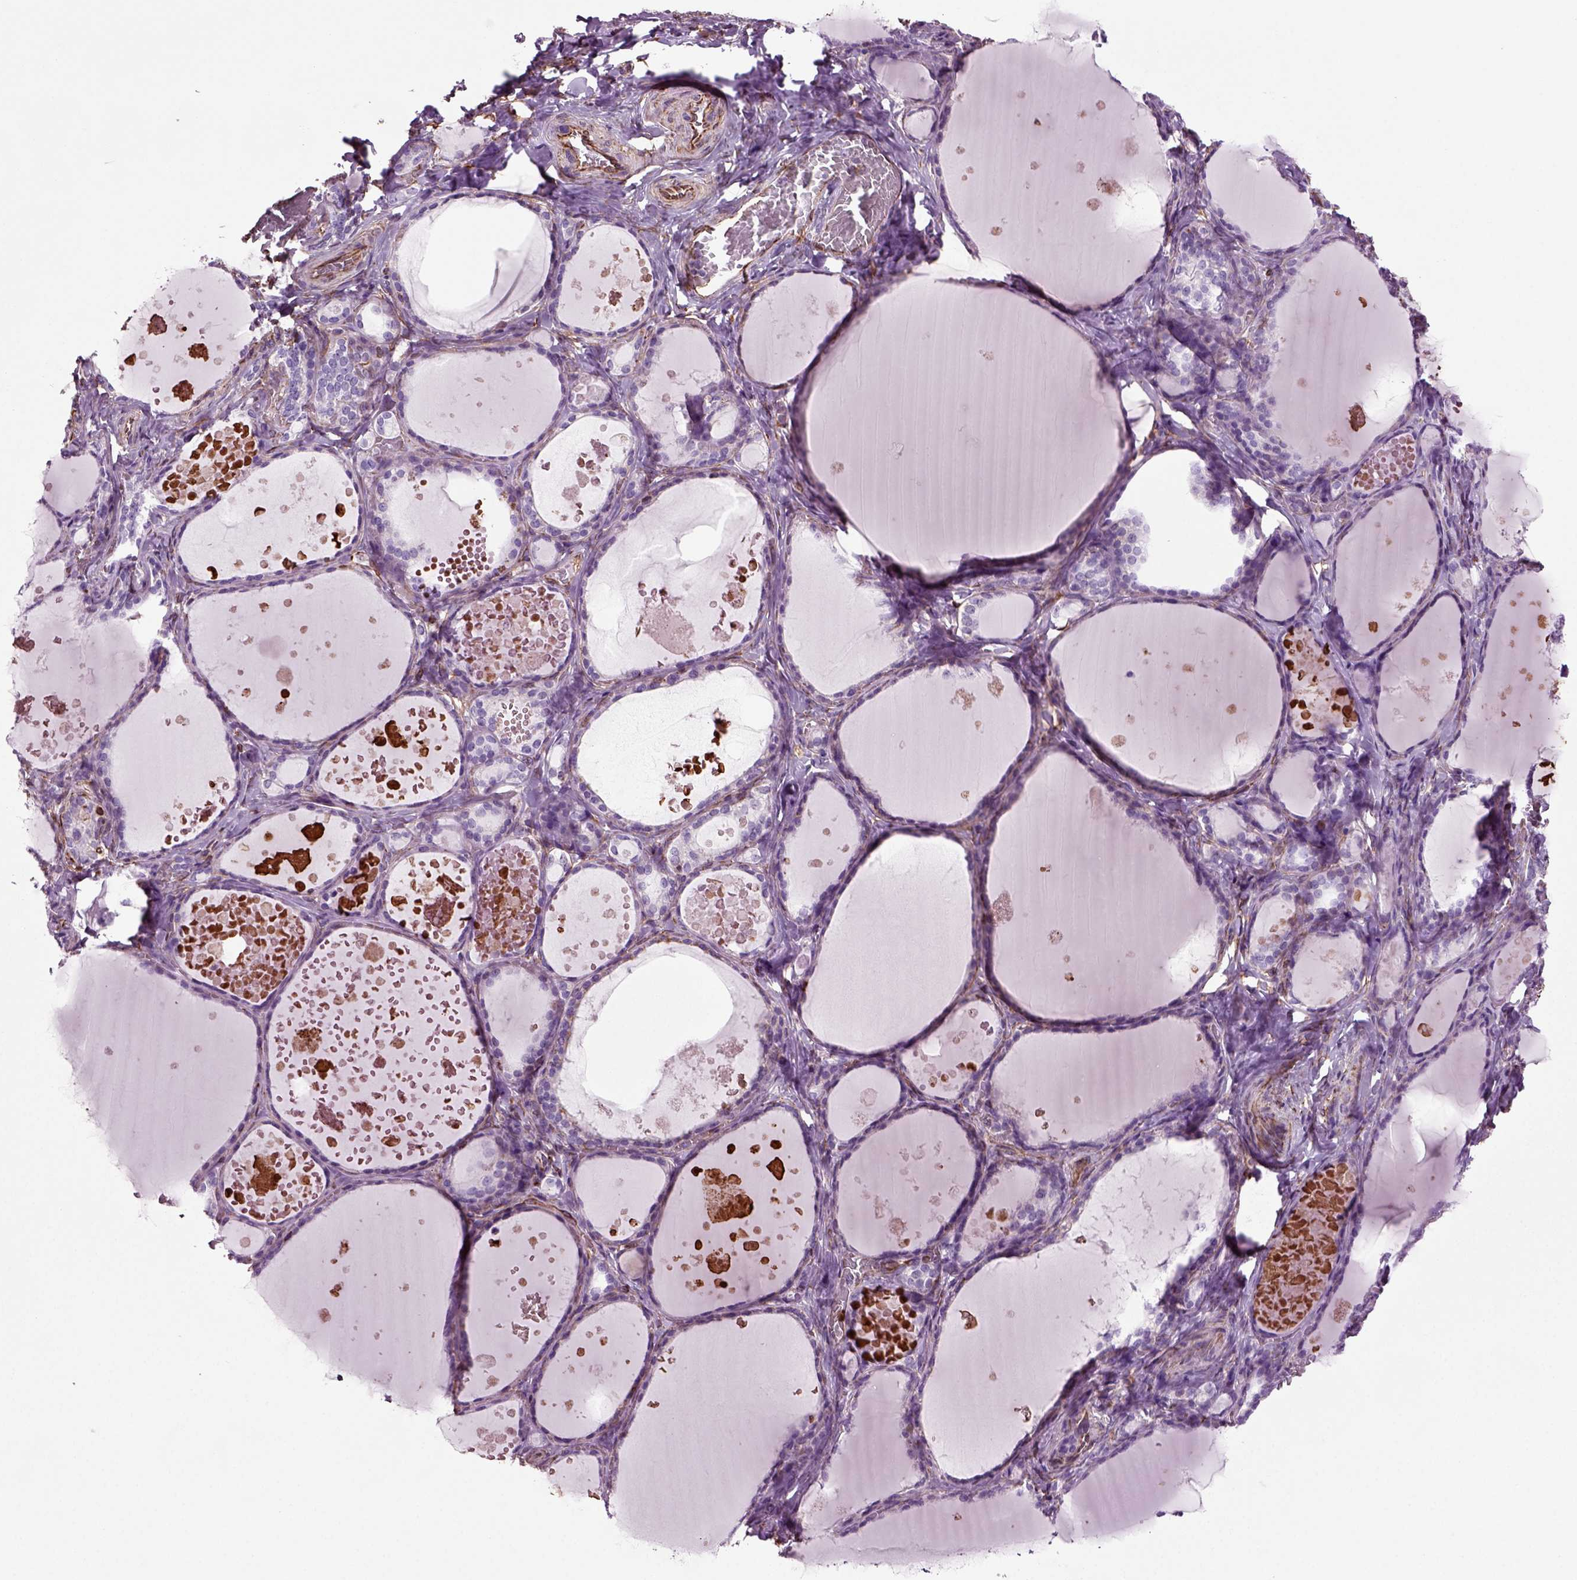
{"staining": {"intensity": "negative", "quantity": "none", "location": "none"}, "tissue": "thyroid gland", "cell_type": "Glandular cells", "image_type": "normal", "snomed": [{"axis": "morphology", "description": "Normal tissue, NOS"}, {"axis": "topography", "description": "Thyroid gland"}], "caption": "A histopathology image of thyroid gland stained for a protein reveals no brown staining in glandular cells. Brightfield microscopy of IHC stained with DAB (brown) and hematoxylin (blue), captured at high magnification.", "gene": "ACER3", "patient": {"sex": "female", "age": 56}}